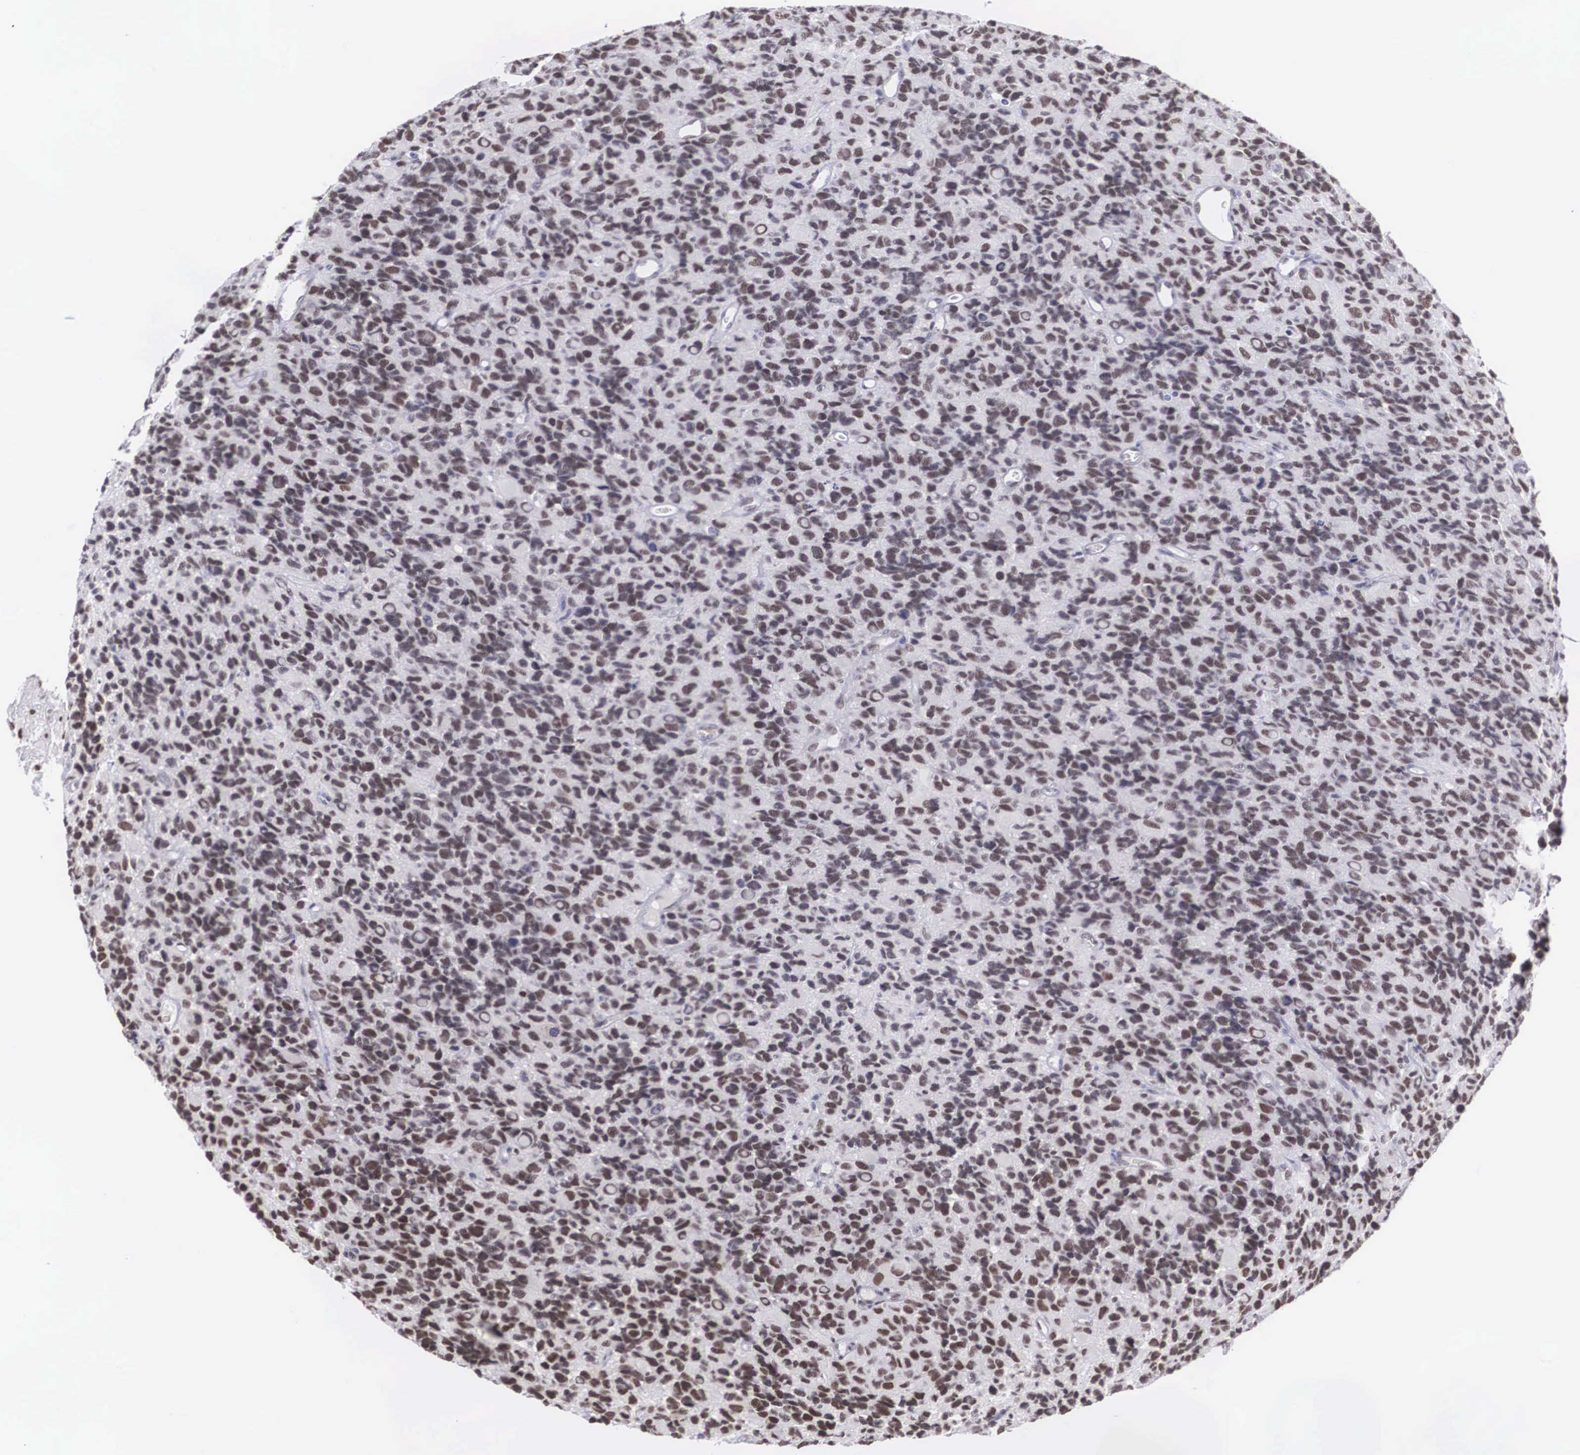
{"staining": {"intensity": "weak", "quantity": "25%-75%", "location": "nuclear"}, "tissue": "glioma", "cell_type": "Tumor cells", "image_type": "cancer", "snomed": [{"axis": "morphology", "description": "Glioma, malignant, High grade"}, {"axis": "topography", "description": "Brain"}], "caption": "DAB immunohistochemical staining of human malignant high-grade glioma reveals weak nuclear protein staining in approximately 25%-75% of tumor cells.", "gene": "CSTF2", "patient": {"sex": "male", "age": 77}}